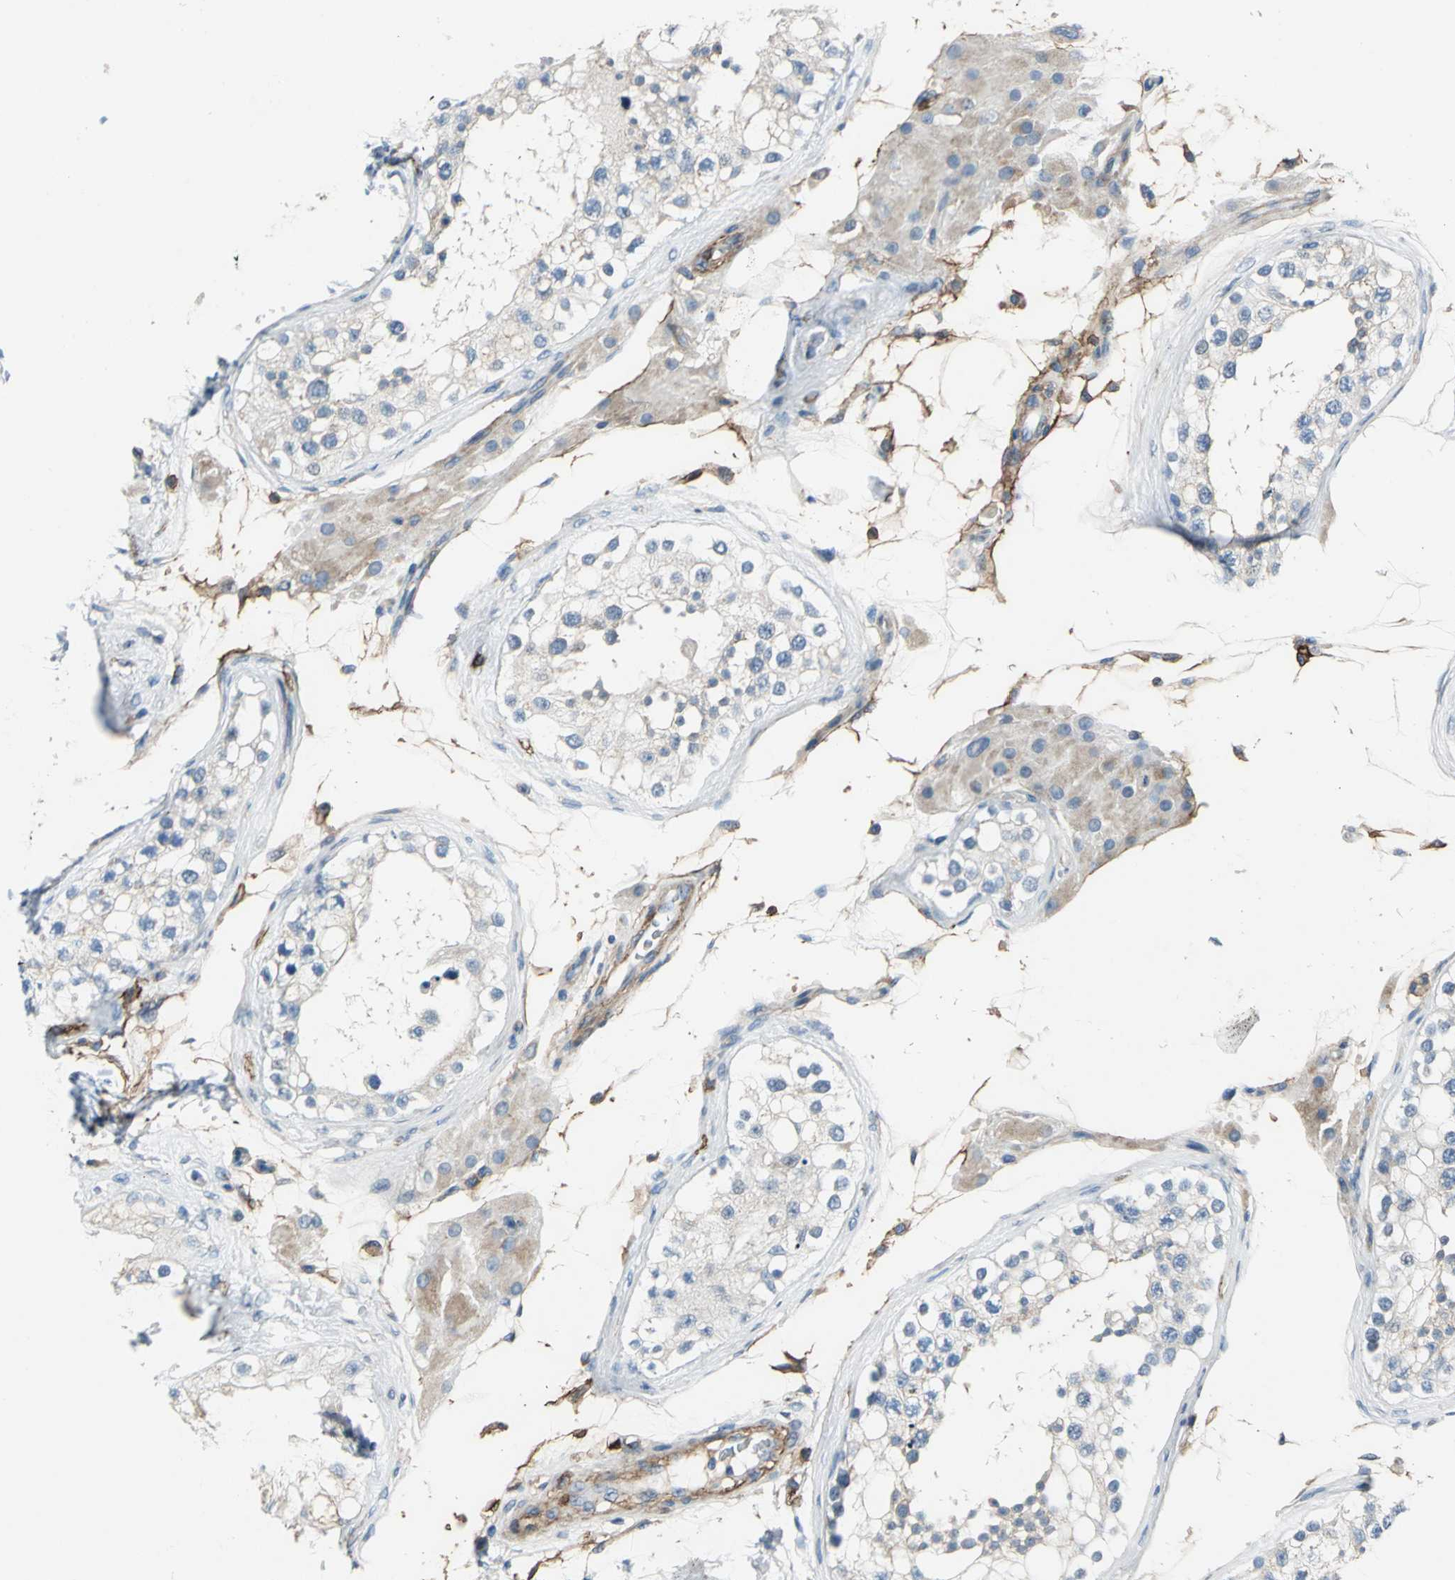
{"staining": {"intensity": "negative", "quantity": "none", "location": "none"}, "tissue": "testis", "cell_type": "Cells in seminiferous ducts", "image_type": "normal", "snomed": [{"axis": "morphology", "description": "Normal tissue, NOS"}, {"axis": "topography", "description": "Testis"}], "caption": "Testis was stained to show a protein in brown. There is no significant positivity in cells in seminiferous ducts. (Stains: DAB immunohistochemistry with hematoxylin counter stain, Microscopy: brightfield microscopy at high magnification).", "gene": "CD44", "patient": {"sex": "male", "age": 68}}